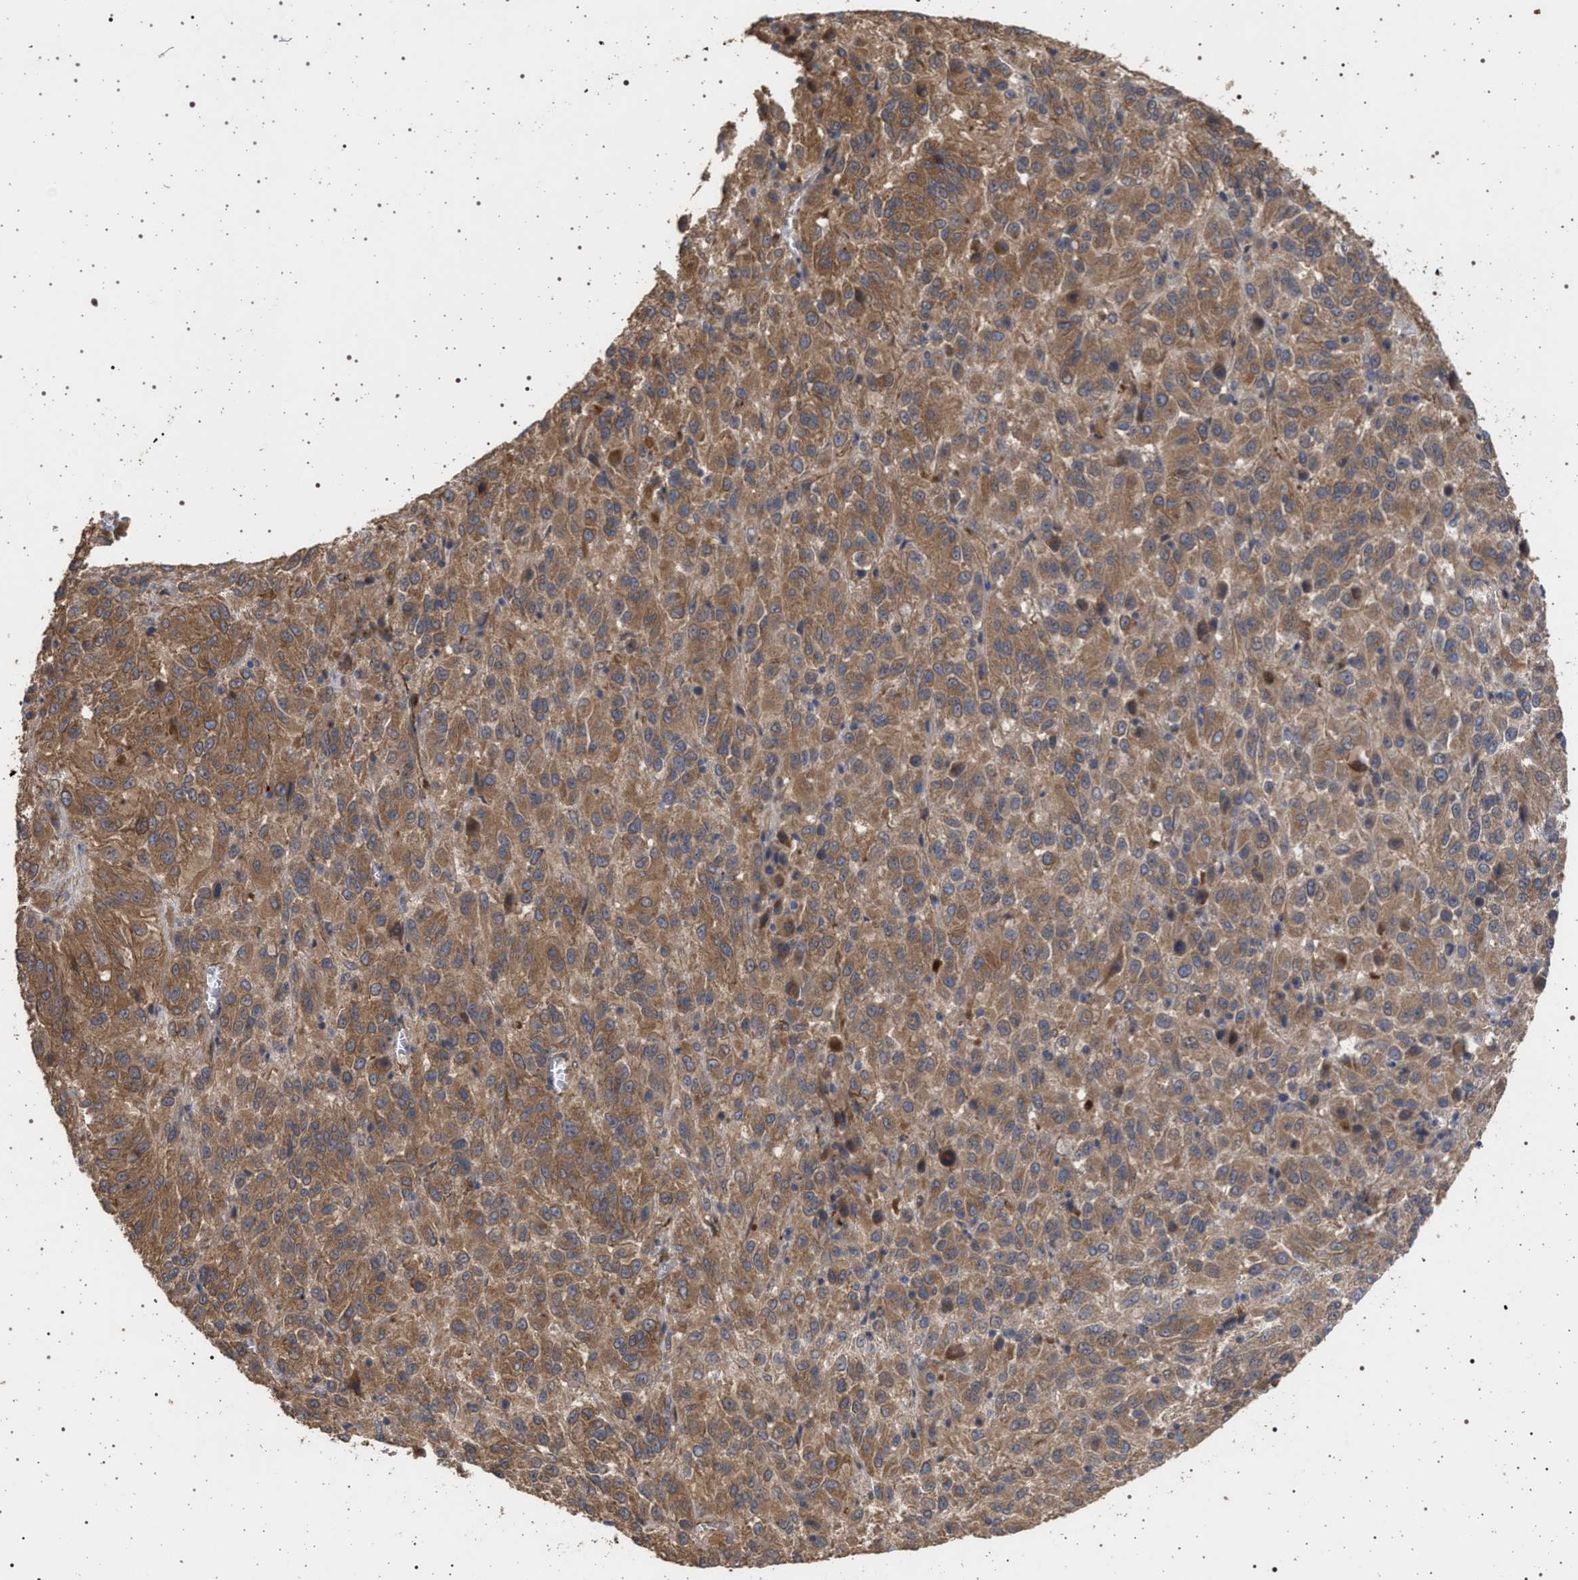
{"staining": {"intensity": "moderate", "quantity": ">75%", "location": "cytoplasmic/membranous"}, "tissue": "melanoma", "cell_type": "Tumor cells", "image_type": "cancer", "snomed": [{"axis": "morphology", "description": "Malignant melanoma, Metastatic site"}, {"axis": "topography", "description": "Lung"}], "caption": "Malignant melanoma (metastatic site) stained with IHC demonstrates moderate cytoplasmic/membranous positivity in about >75% of tumor cells.", "gene": "IFT20", "patient": {"sex": "male", "age": 64}}